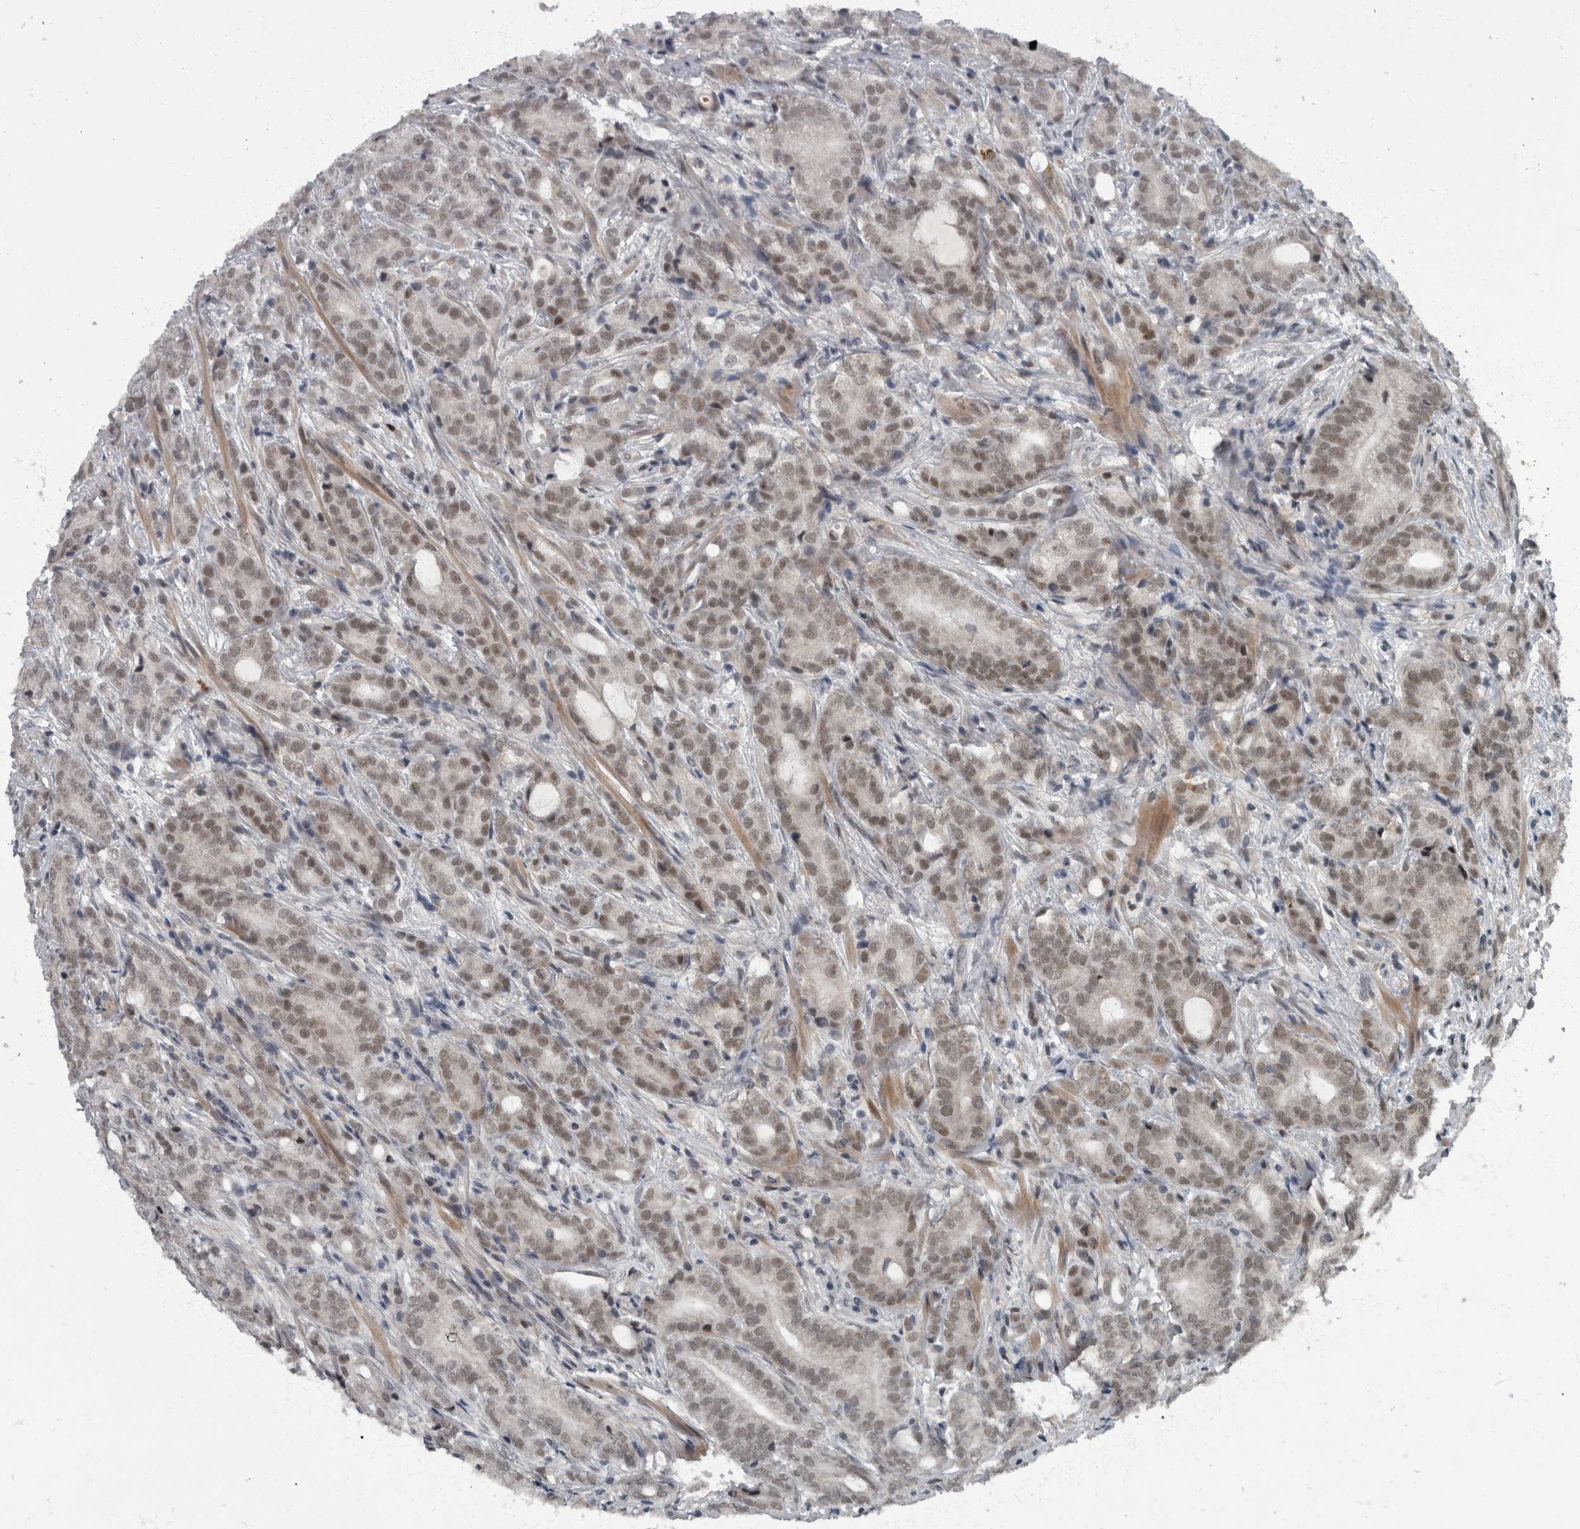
{"staining": {"intensity": "weak", "quantity": ">75%", "location": "nuclear"}, "tissue": "prostate cancer", "cell_type": "Tumor cells", "image_type": "cancer", "snomed": [{"axis": "morphology", "description": "Adenocarcinoma, High grade"}, {"axis": "topography", "description": "Prostate"}], "caption": "Prostate cancer (high-grade adenocarcinoma) stained with a brown dye shows weak nuclear positive staining in approximately >75% of tumor cells.", "gene": "WDR33", "patient": {"sex": "male", "age": 57}}